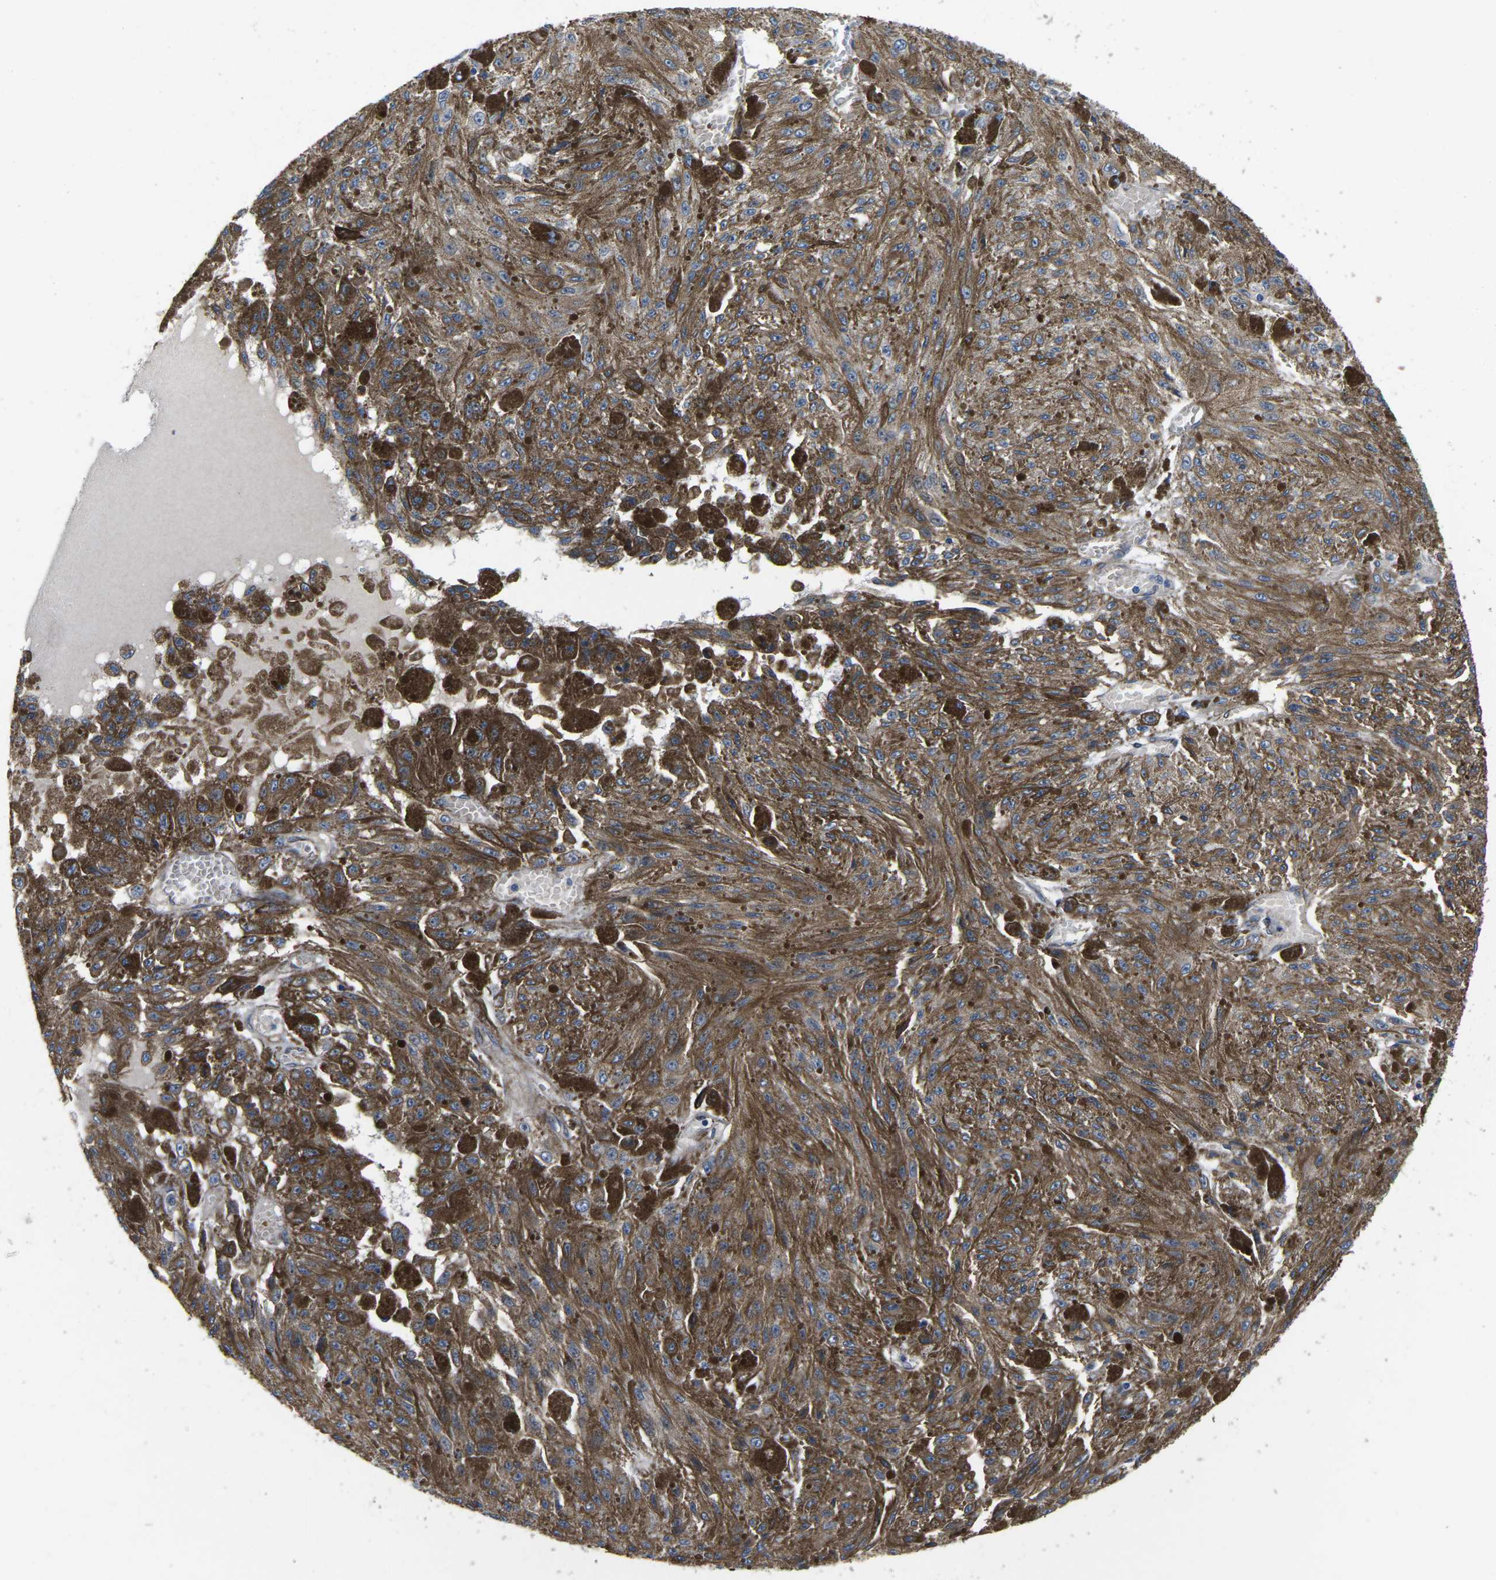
{"staining": {"intensity": "strong", "quantity": ">75%", "location": "cytoplasmic/membranous"}, "tissue": "melanoma", "cell_type": "Tumor cells", "image_type": "cancer", "snomed": [{"axis": "morphology", "description": "Malignant melanoma, NOS"}, {"axis": "topography", "description": "Other"}], "caption": "A photomicrograph of melanoma stained for a protein reveals strong cytoplasmic/membranous brown staining in tumor cells.", "gene": "CTNND1", "patient": {"sex": "male", "age": 79}}